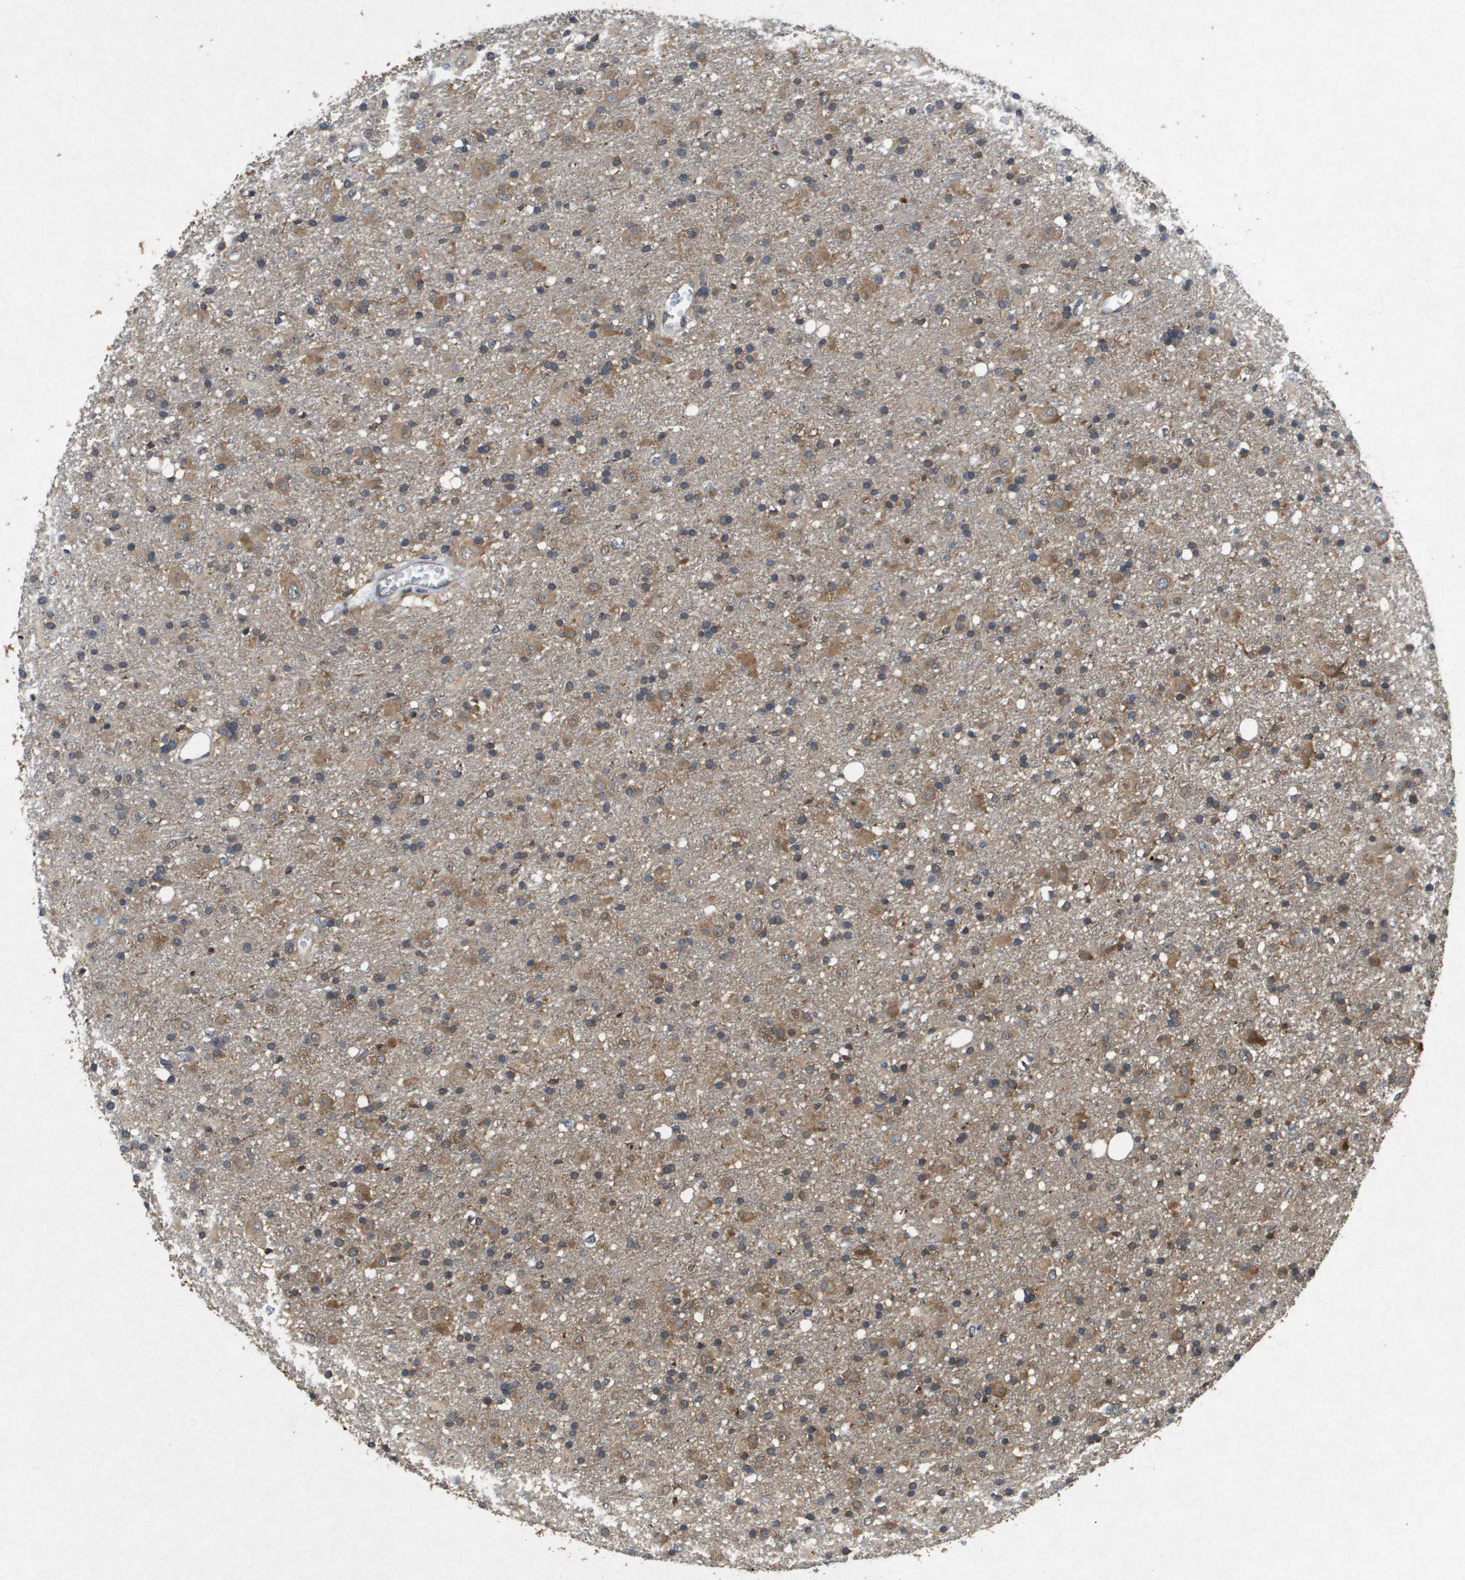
{"staining": {"intensity": "moderate", "quantity": ">75%", "location": "cytoplasmic/membranous"}, "tissue": "glioma", "cell_type": "Tumor cells", "image_type": "cancer", "snomed": [{"axis": "morphology", "description": "Glioma, malignant, Low grade"}, {"axis": "topography", "description": "Brain"}], "caption": "Immunohistochemical staining of malignant glioma (low-grade) displays medium levels of moderate cytoplasmic/membranous protein positivity in about >75% of tumor cells. The protein of interest is shown in brown color, while the nuclei are stained blue.", "gene": "PTPRT", "patient": {"sex": "male", "age": 65}}